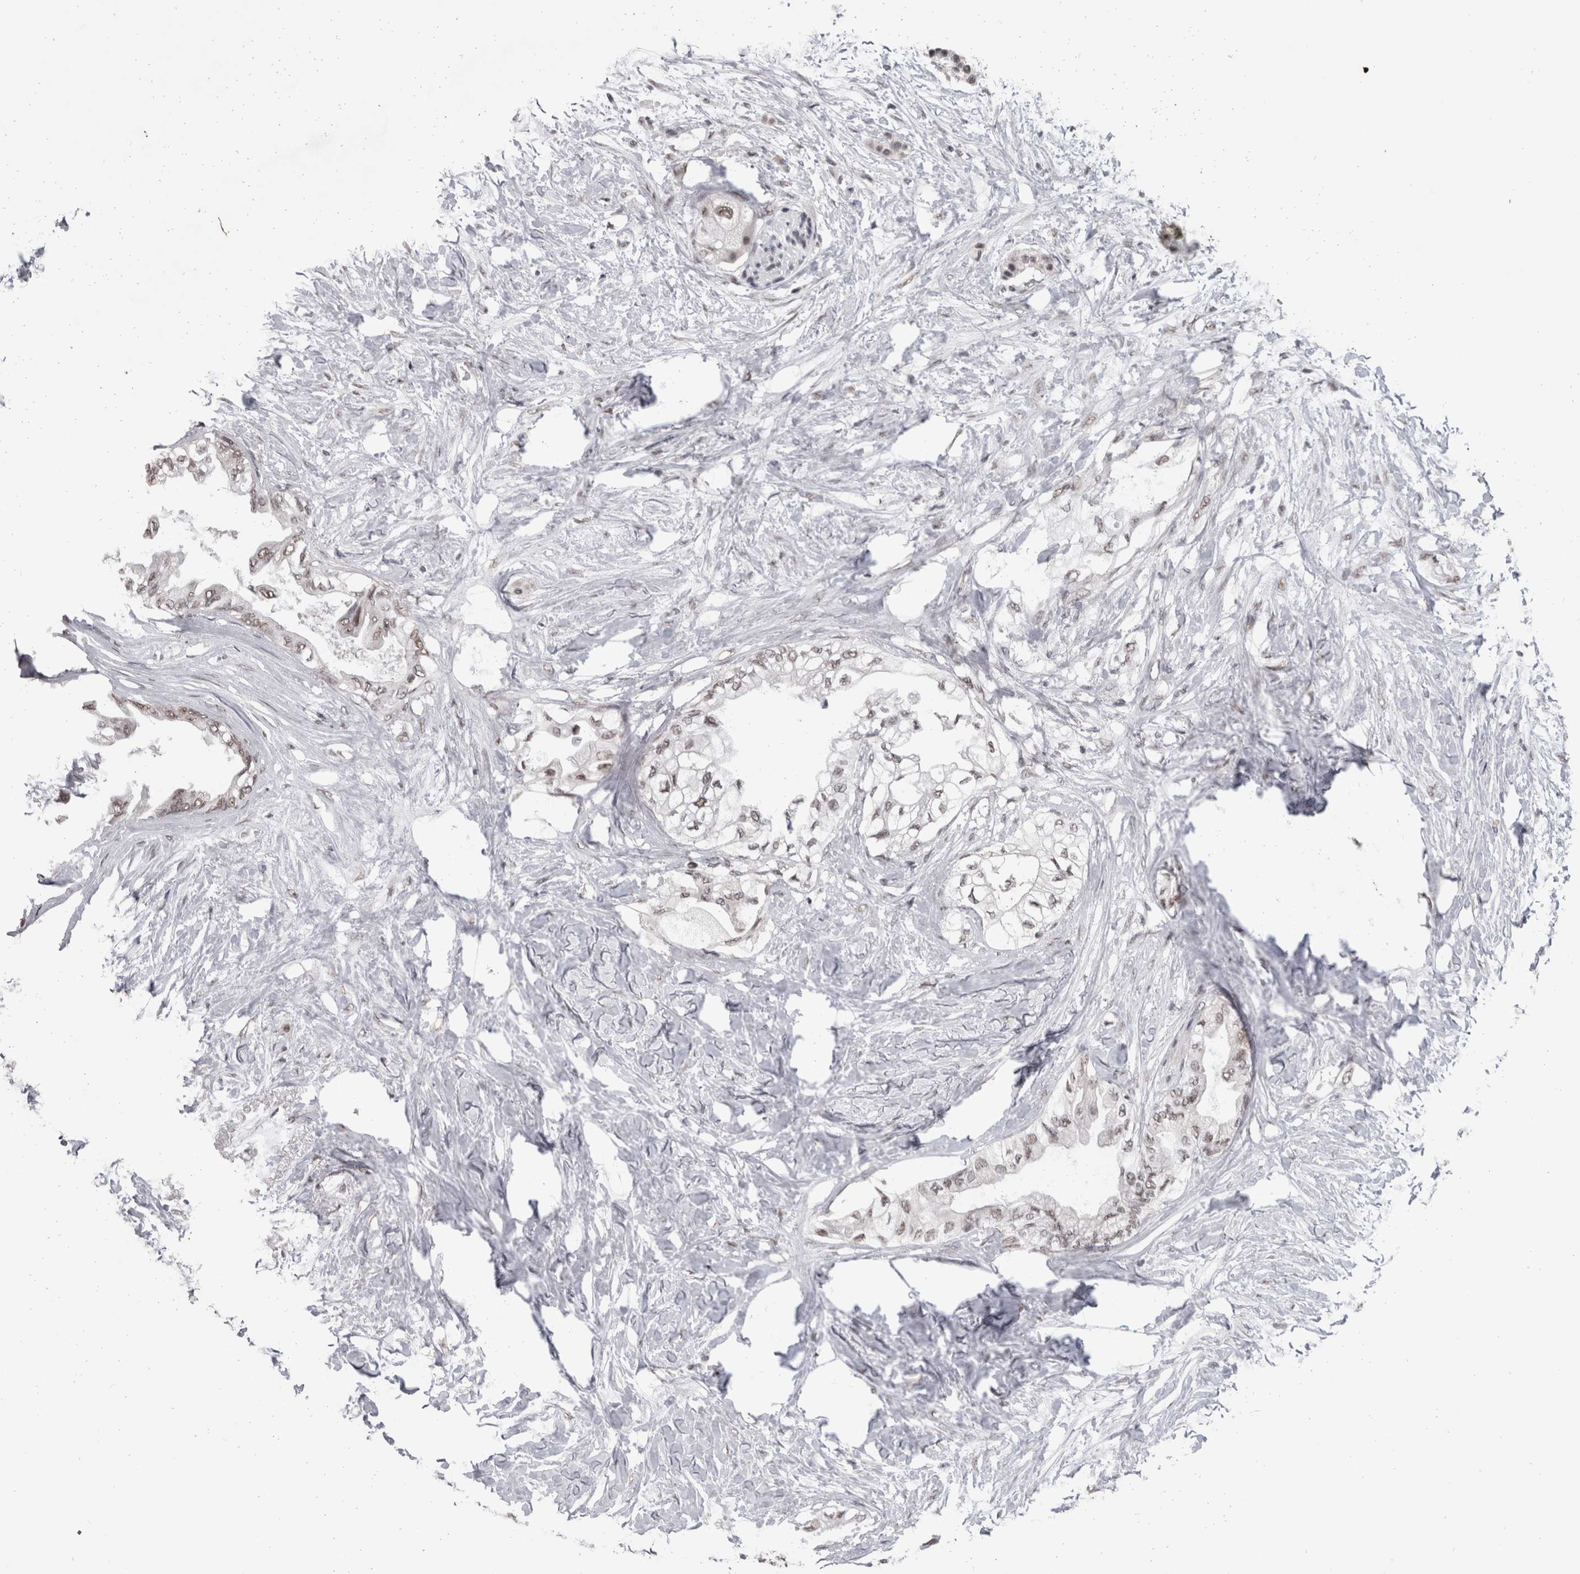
{"staining": {"intensity": "weak", "quantity": ">75%", "location": "nuclear"}, "tissue": "pancreatic cancer", "cell_type": "Tumor cells", "image_type": "cancer", "snomed": [{"axis": "morphology", "description": "Normal tissue, NOS"}, {"axis": "morphology", "description": "Adenocarcinoma, NOS"}, {"axis": "topography", "description": "Pancreas"}, {"axis": "topography", "description": "Duodenum"}], "caption": "A high-resolution image shows immunohistochemistry staining of pancreatic cancer, which displays weak nuclear expression in approximately >75% of tumor cells.", "gene": "DDX17", "patient": {"sex": "female", "age": 60}}